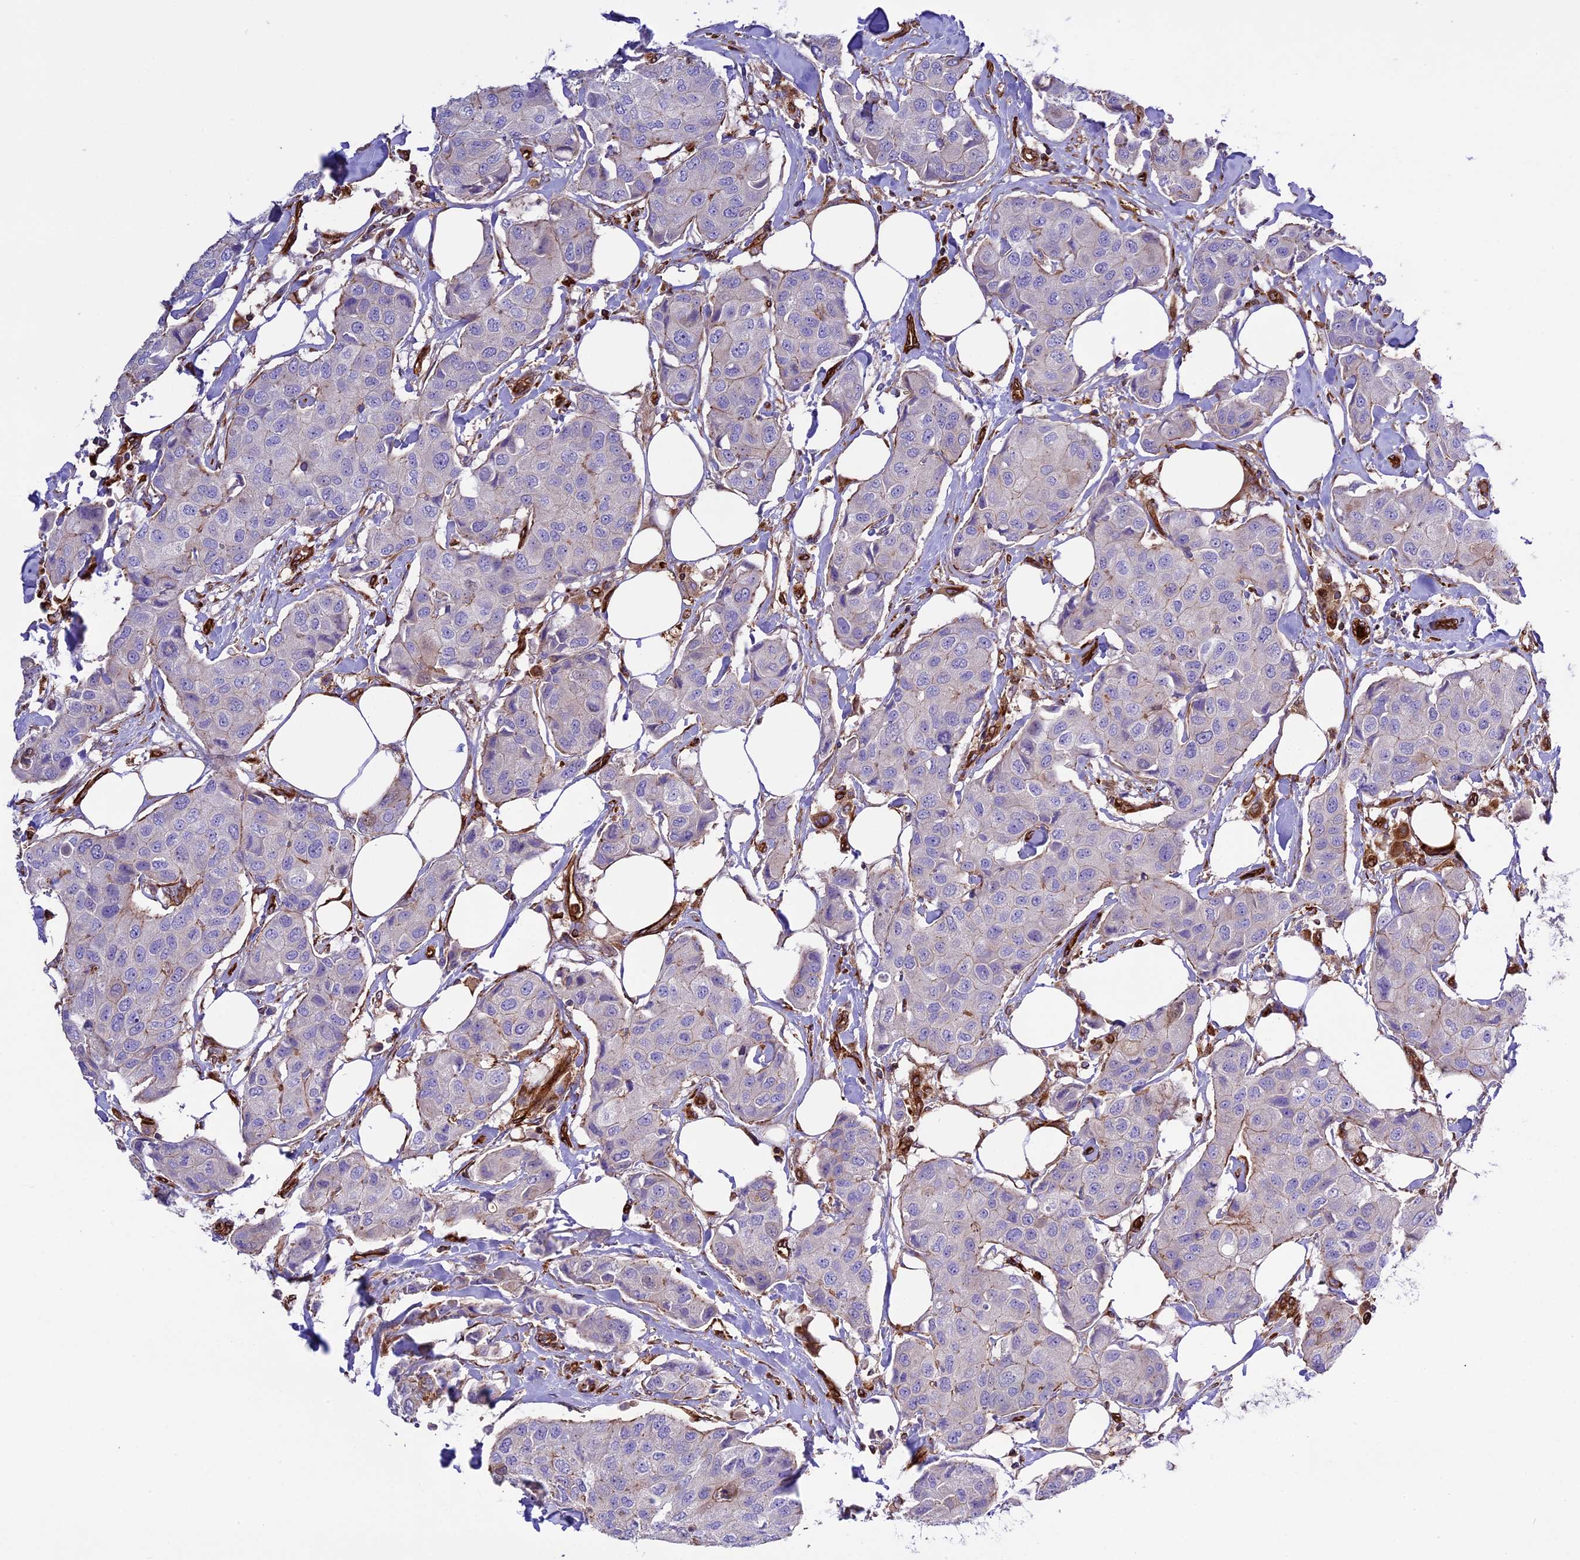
{"staining": {"intensity": "negative", "quantity": "none", "location": "none"}, "tissue": "breast cancer", "cell_type": "Tumor cells", "image_type": "cancer", "snomed": [{"axis": "morphology", "description": "Duct carcinoma"}, {"axis": "topography", "description": "Breast"}], "caption": "Tumor cells are negative for protein expression in human infiltrating ductal carcinoma (breast). Brightfield microscopy of immunohistochemistry (IHC) stained with DAB (3,3'-diaminobenzidine) (brown) and hematoxylin (blue), captured at high magnification.", "gene": "CD99L2", "patient": {"sex": "female", "age": 80}}